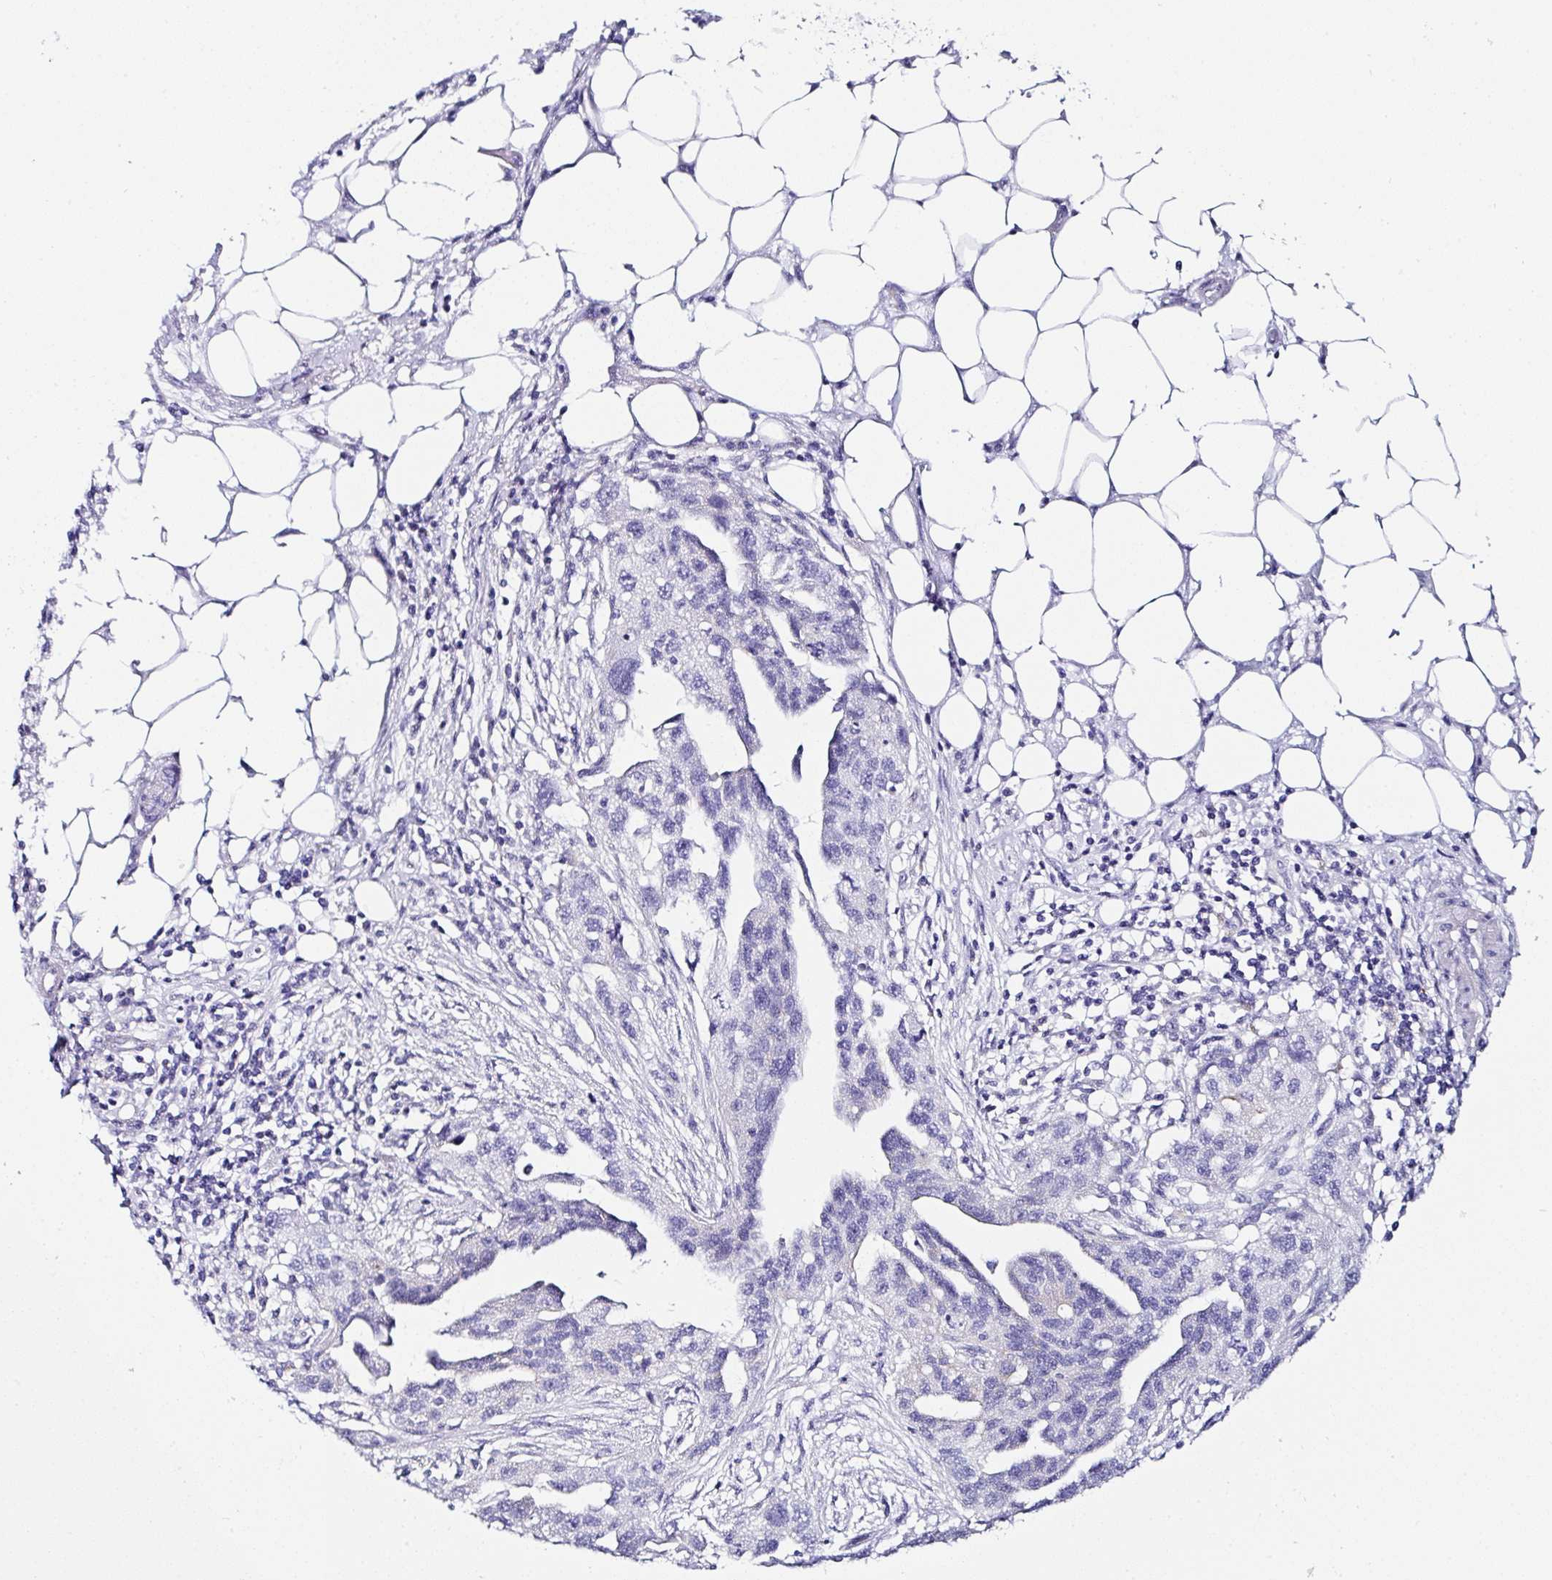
{"staining": {"intensity": "negative", "quantity": "none", "location": "none"}, "tissue": "ovarian cancer", "cell_type": "Tumor cells", "image_type": "cancer", "snomed": [{"axis": "morphology", "description": "Carcinoma, endometroid"}, {"axis": "morphology", "description": "Cystadenocarcinoma, serous, NOS"}, {"axis": "topography", "description": "Ovary"}], "caption": "An immunohistochemistry (IHC) photomicrograph of serous cystadenocarcinoma (ovarian) is shown. There is no staining in tumor cells of serous cystadenocarcinoma (ovarian). (DAB (3,3'-diaminobenzidine) IHC visualized using brightfield microscopy, high magnification).", "gene": "TMPRSS11E", "patient": {"sex": "female", "age": 45}}